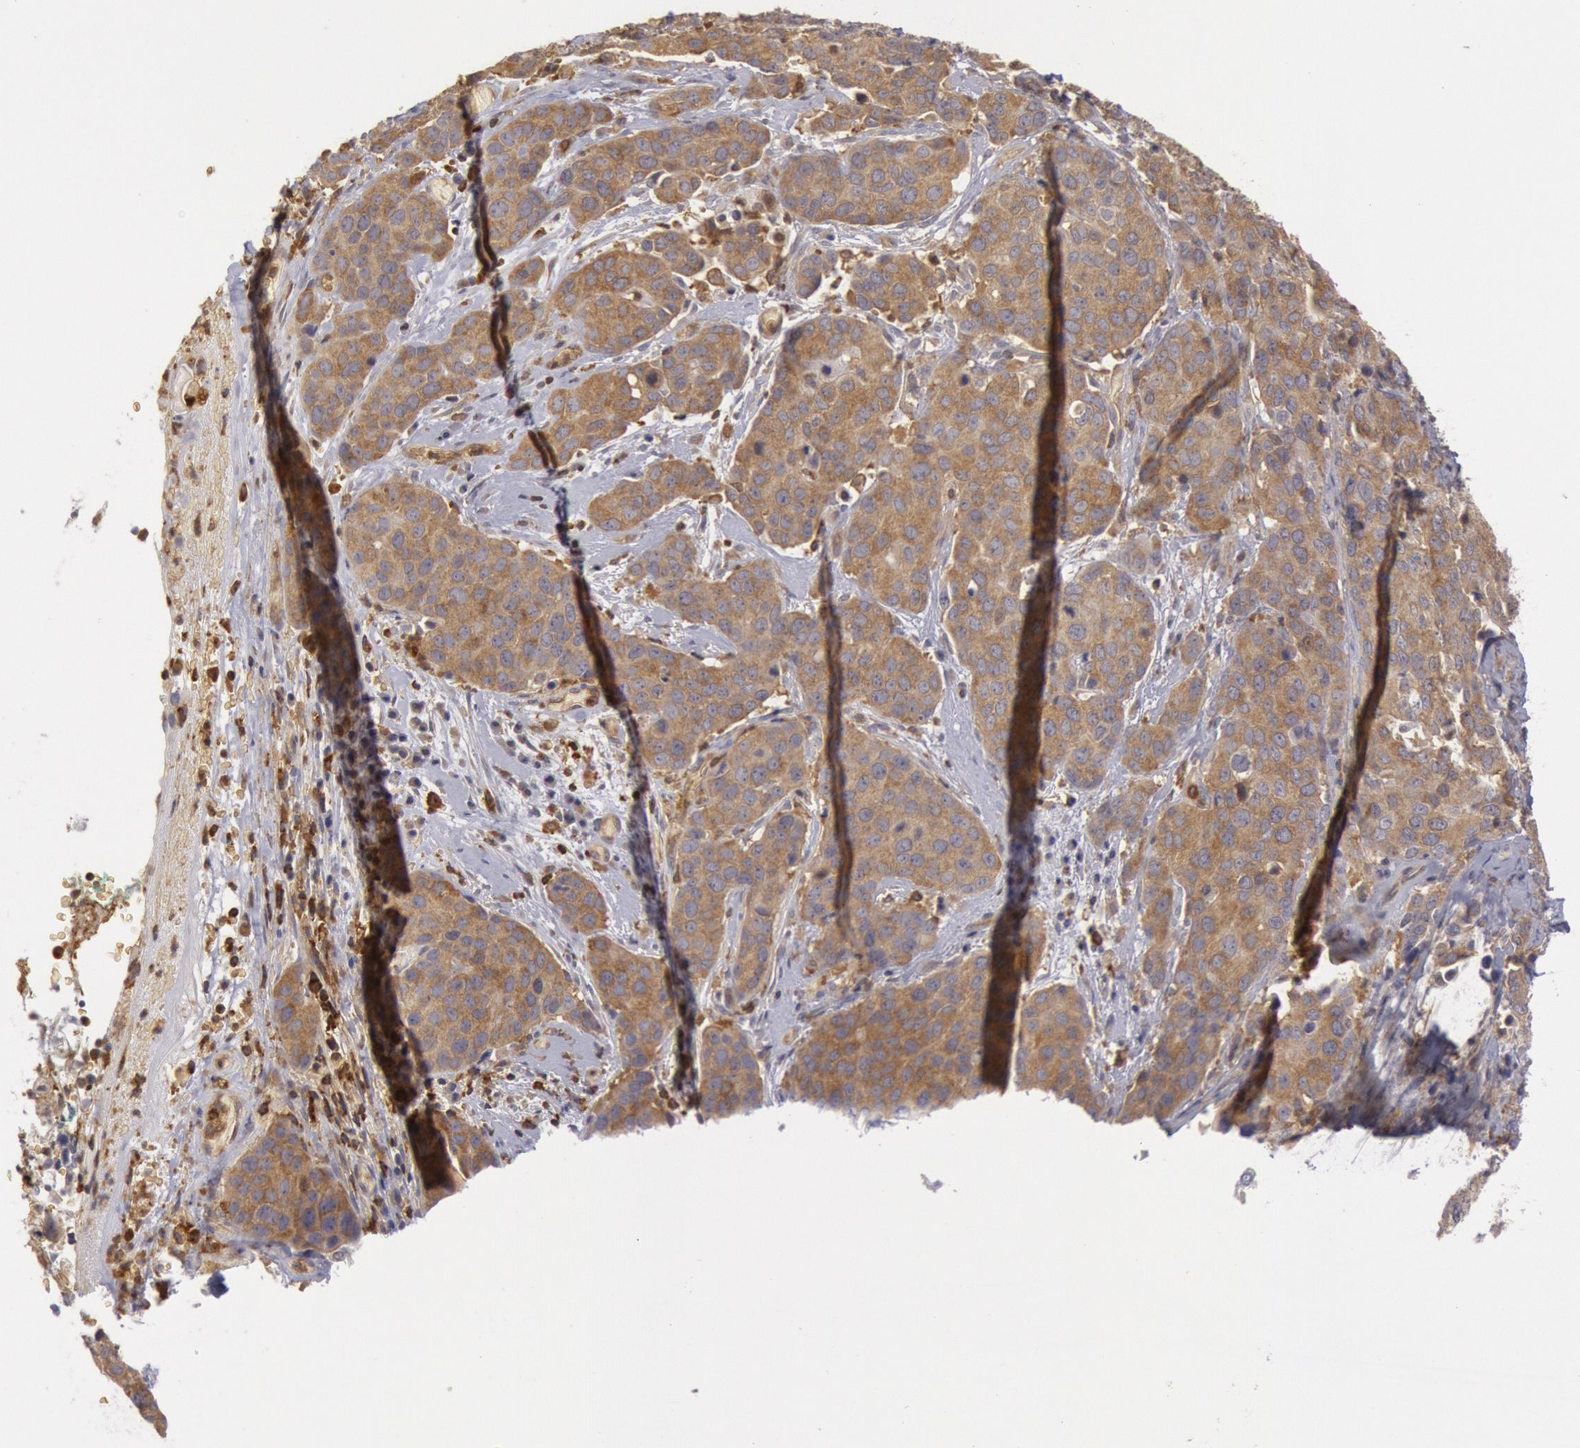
{"staining": {"intensity": "moderate", "quantity": ">75%", "location": "cytoplasmic/membranous"}, "tissue": "cervical cancer", "cell_type": "Tumor cells", "image_type": "cancer", "snomed": [{"axis": "morphology", "description": "Squamous cell carcinoma, NOS"}, {"axis": "topography", "description": "Cervix"}], "caption": "Squamous cell carcinoma (cervical) stained with a protein marker reveals moderate staining in tumor cells.", "gene": "IKBKB", "patient": {"sex": "female", "age": 54}}